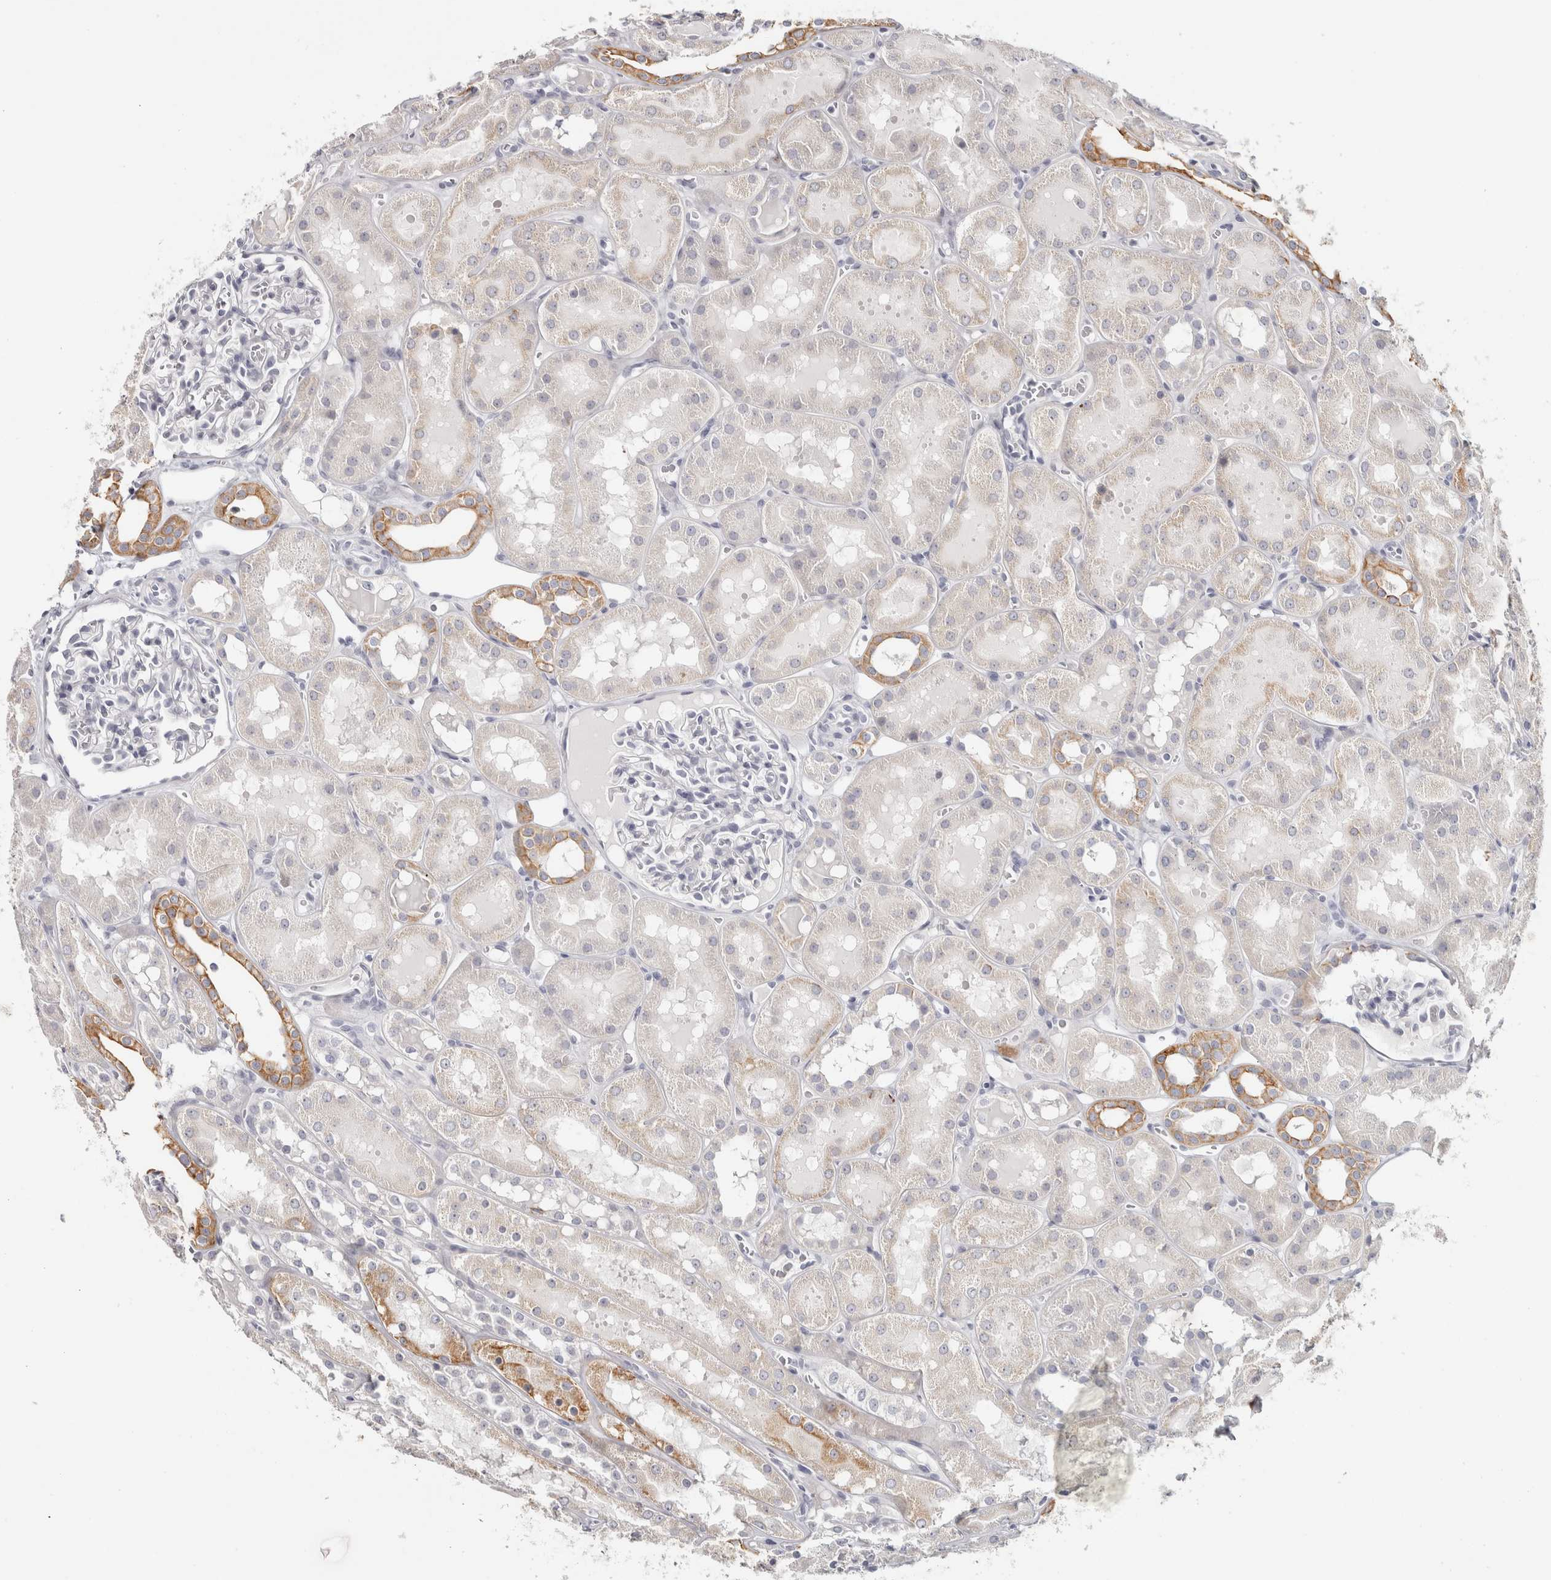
{"staining": {"intensity": "negative", "quantity": "none", "location": "none"}, "tissue": "kidney", "cell_type": "Cells in glomeruli", "image_type": "normal", "snomed": [{"axis": "morphology", "description": "Normal tissue, NOS"}, {"axis": "topography", "description": "Kidney"}, {"axis": "topography", "description": "Urinary bladder"}], "caption": "This micrograph is of unremarkable kidney stained with immunohistochemistry to label a protein in brown with the nuclei are counter-stained blue. There is no positivity in cells in glomeruli.", "gene": "RPH3AL", "patient": {"sex": "male", "age": 16}}